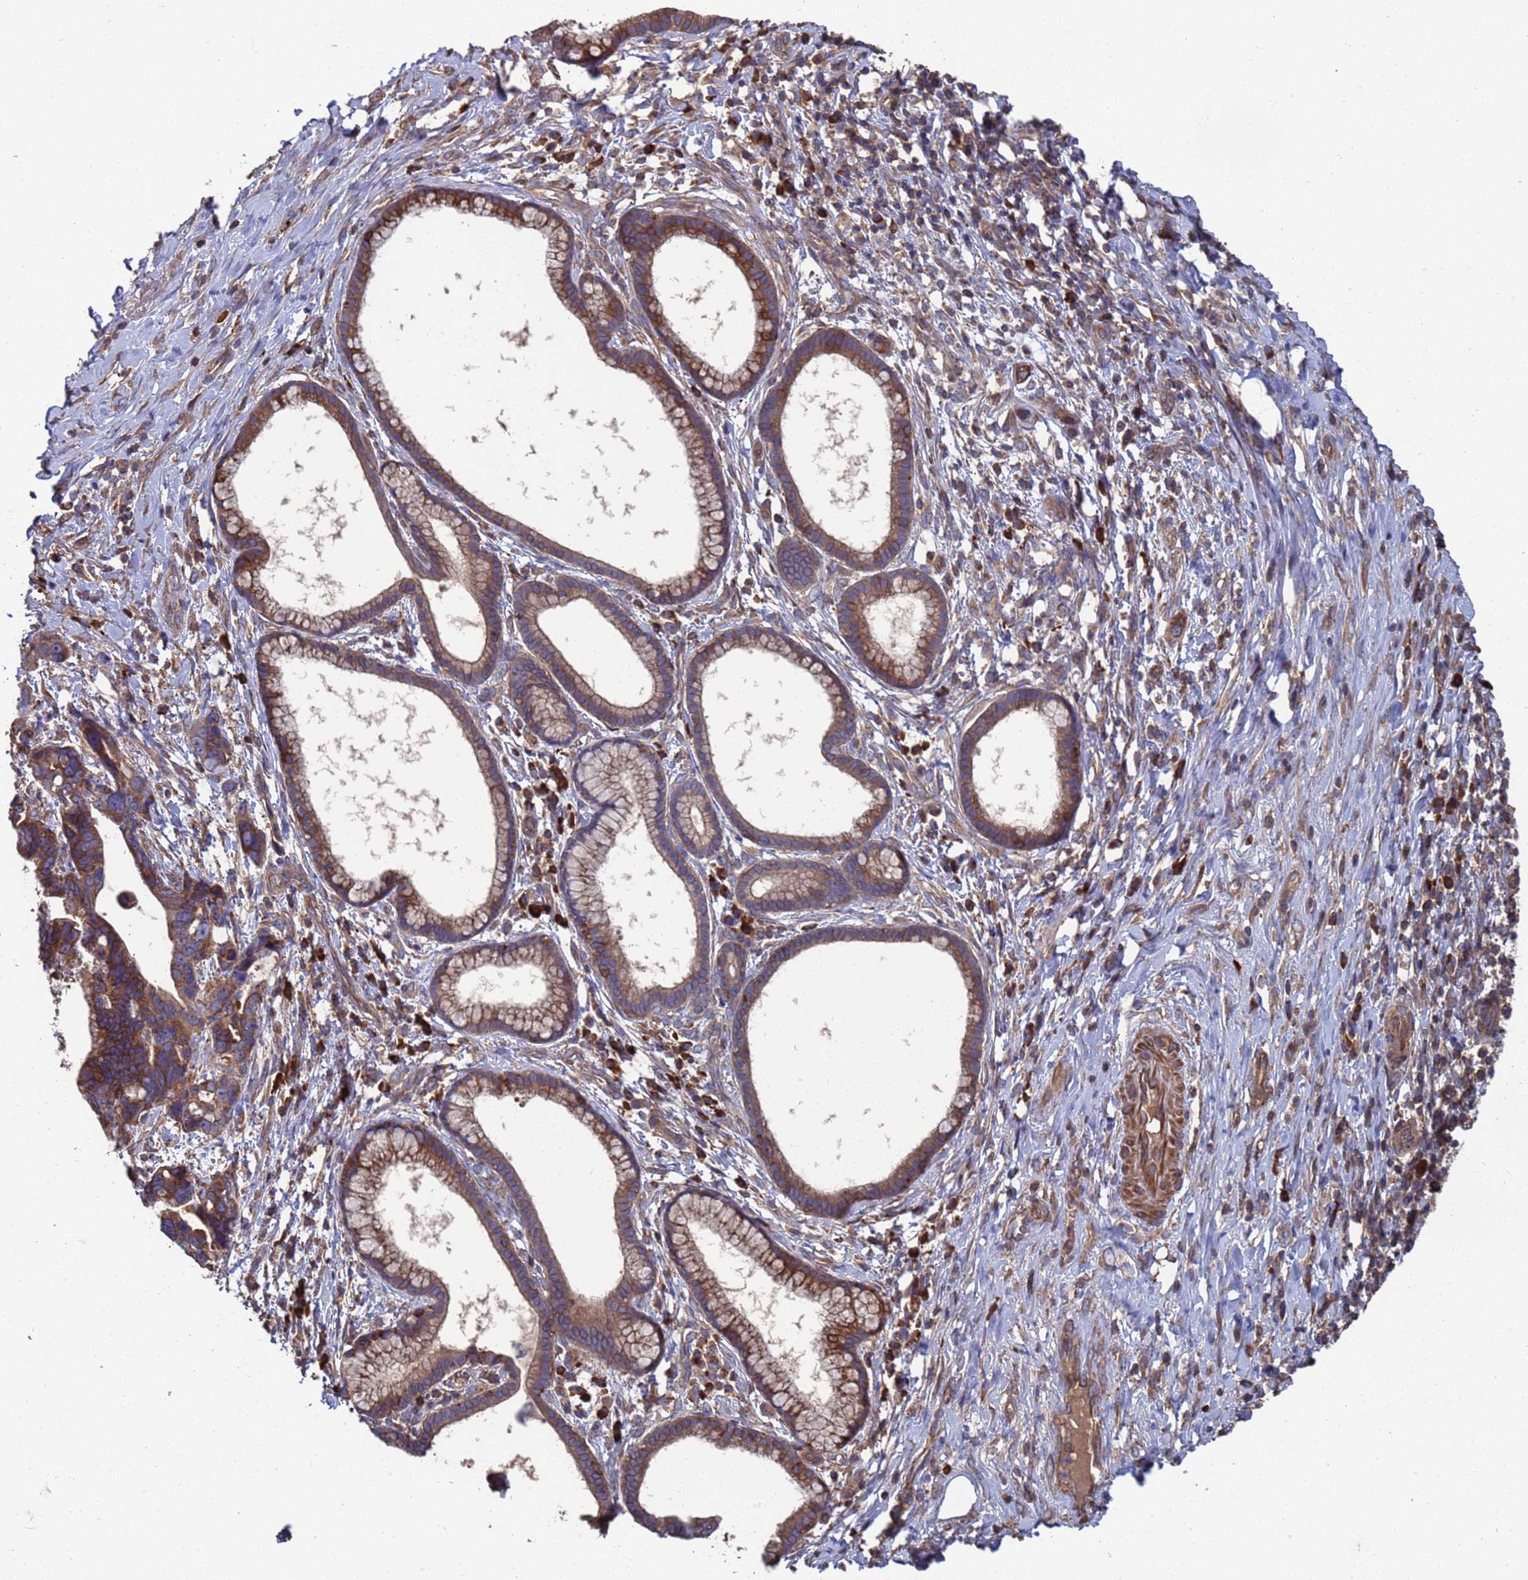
{"staining": {"intensity": "moderate", "quantity": ">75%", "location": "cytoplasmic/membranous"}, "tissue": "pancreatic cancer", "cell_type": "Tumor cells", "image_type": "cancer", "snomed": [{"axis": "morphology", "description": "Adenocarcinoma, NOS"}, {"axis": "topography", "description": "Pancreas"}], "caption": "IHC image of human pancreatic adenocarcinoma stained for a protein (brown), which shows medium levels of moderate cytoplasmic/membranous expression in approximately >75% of tumor cells.", "gene": "PYCR1", "patient": {"sex": "female", "age": 83}}